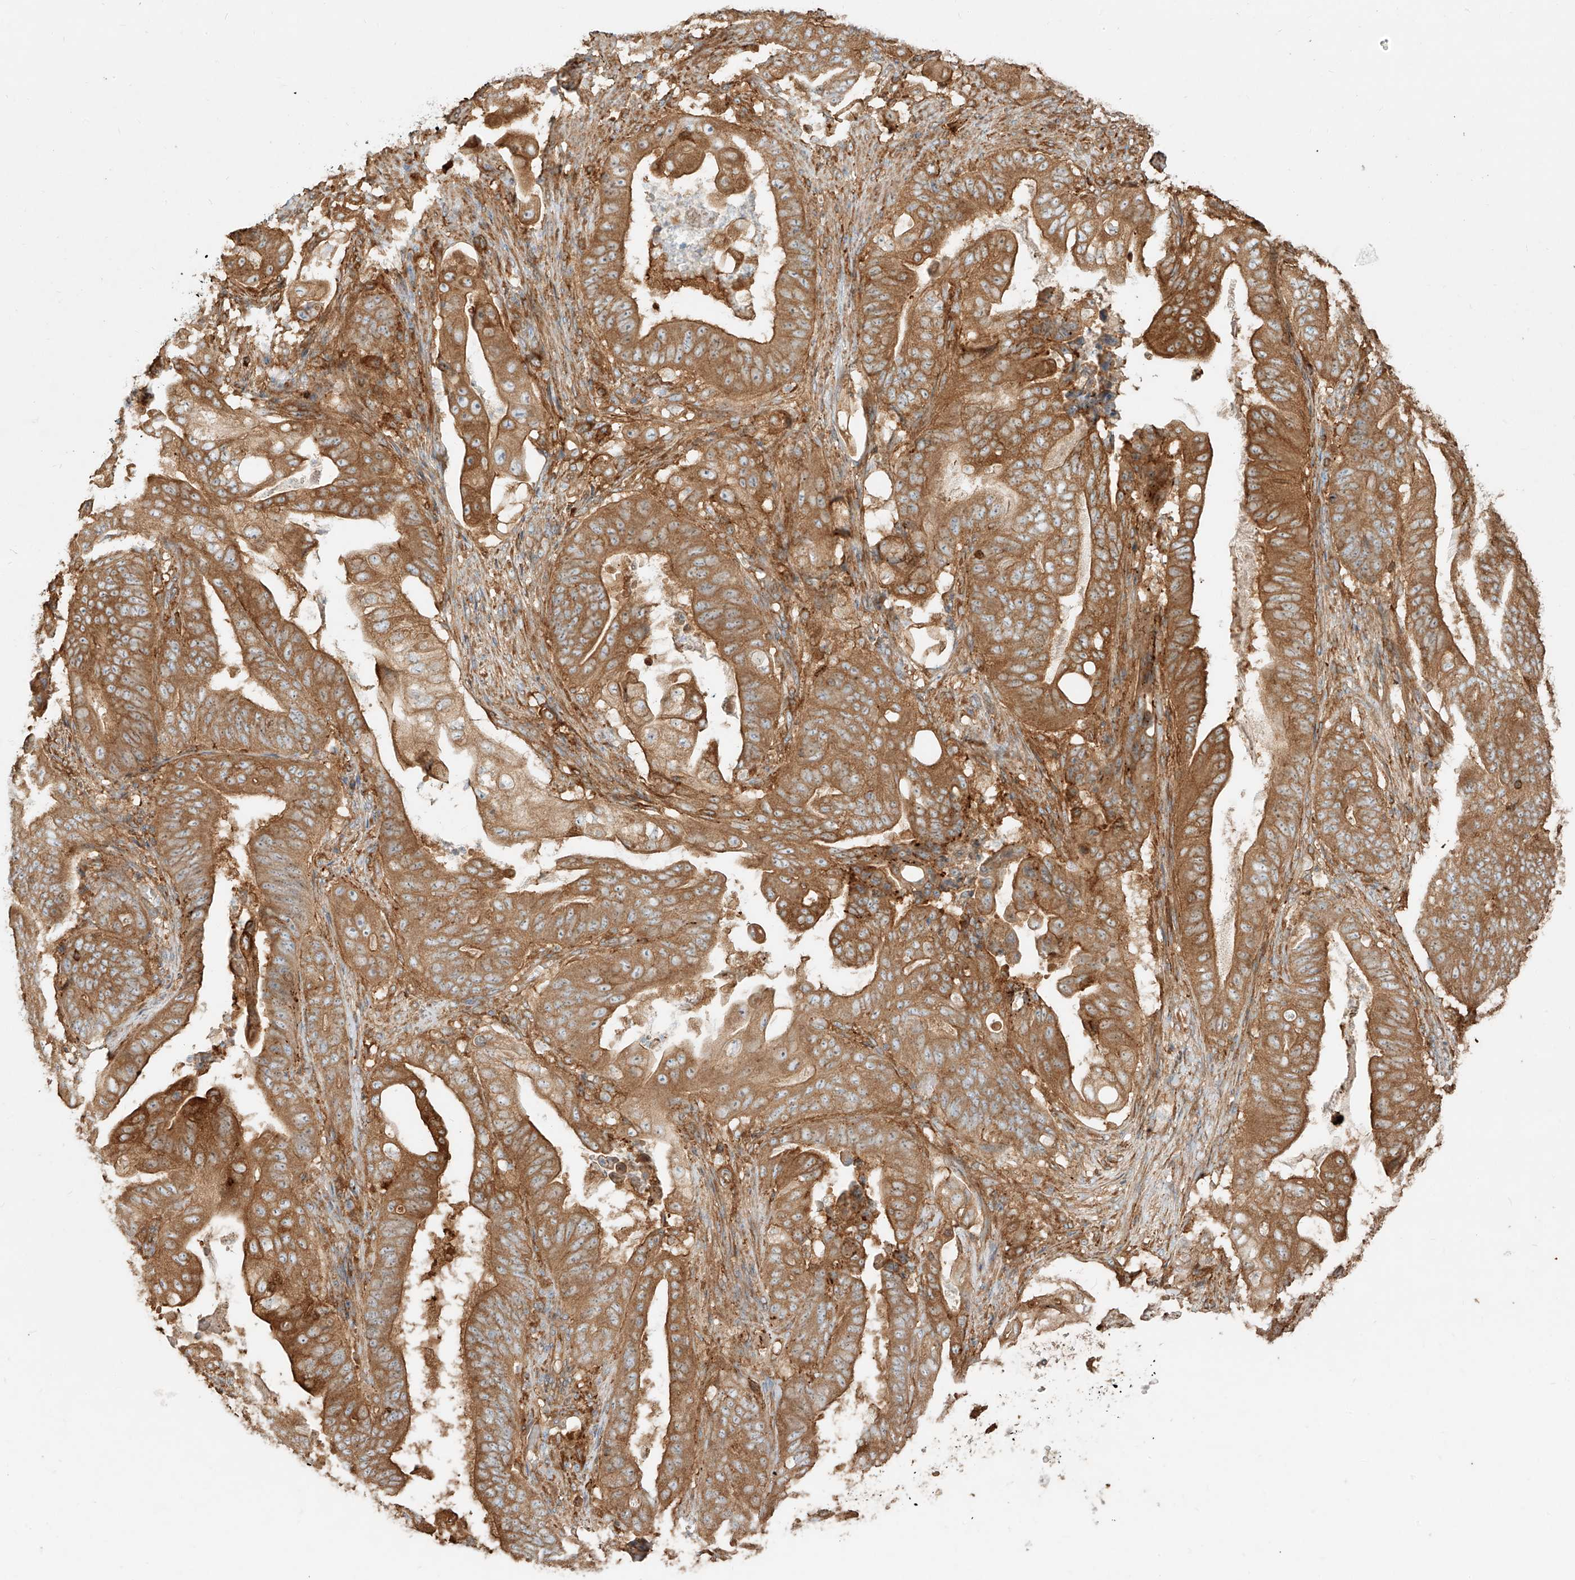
{"staining": {"intensity": "moderate", "quantity": ">75%", "location": "cytoplasmic/membranous"}, "tissue": "stomach cancer", "cell_type": "Tumor cells", "image_type": "cancer", "snomed": [{"axis": "morphology", "description": "Adenocarcinoma, NOS"}, {"axis": "topography", "description": "Stomach"}], "caption": "Immunohistochemistry (IHC) staining of stomach cancer (adenocarcinoma), which exhibits medium levels of moderate cytoplasmic/membranous staining in about >75% of tumor cells indicating moderate cytoplasmic/membranous protein expression. The staining was performed using DAB (3,3'-diaminobenzidine) (brown) for protein detection and nuclei were counterstained in hematoxylin (blue).", "gene": "SNX9", "patient": {"sex": "female", "age": 73}}